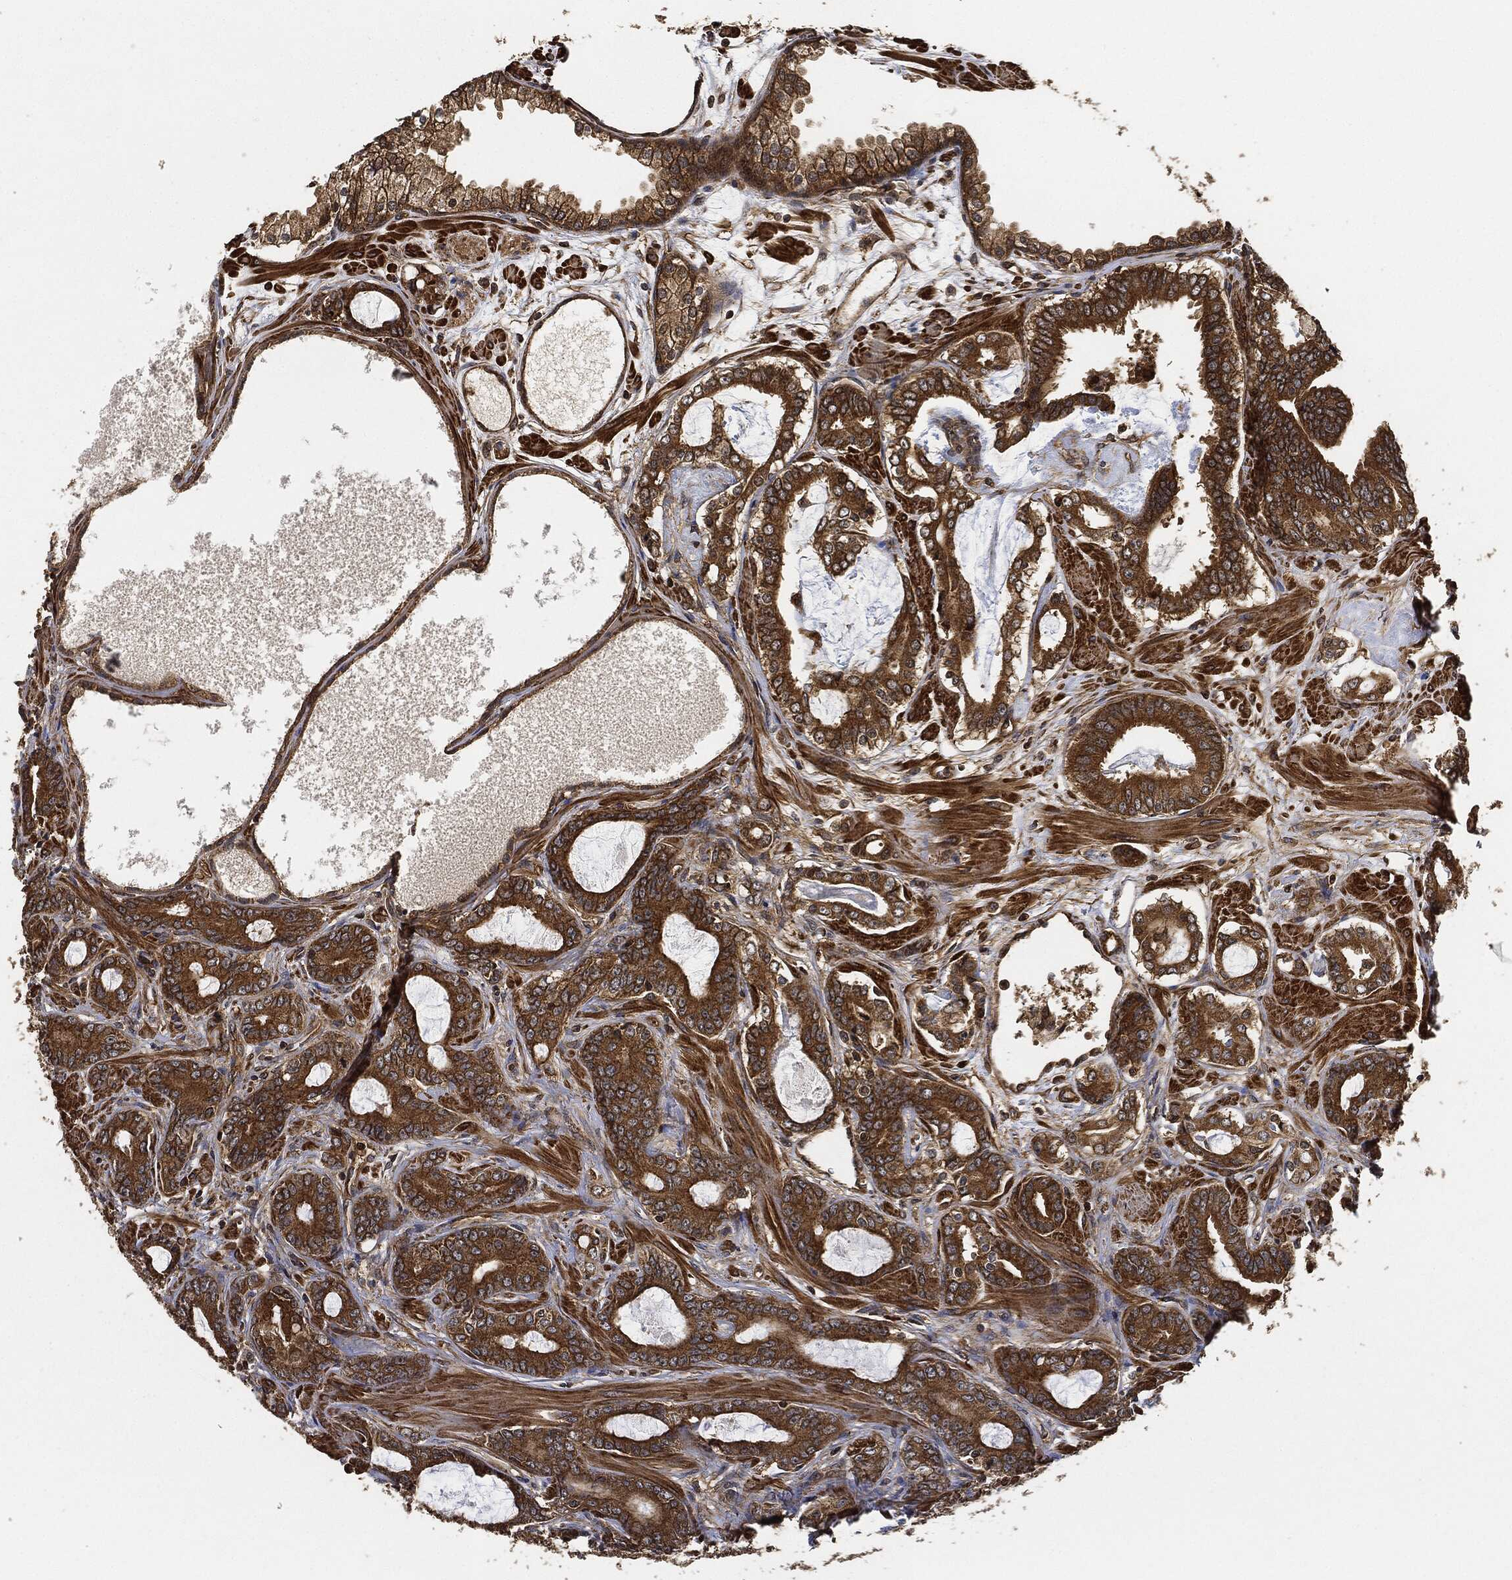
{"staining": {"intensity": "strong", "quantity": ">75%", "location": "cytoplasmic/membranous"}, "tissue": "prostate cancer", "cell_type": "Tumor cells", "image_type": "cancer", "snomed": [{"axis": "morphology", "description": "Adenocarcinoma, NOS"}, {"axis": "topography", "description": "Prostate"}], "caption": "Immunohistochemical staining of human prostate cancer demonstrates high levels of strong cytoplasmic/membranous protein positivity in about >75% of tumor cells.", "gene": "CEP290", "patient": {"sex": "male", "age": 55}}